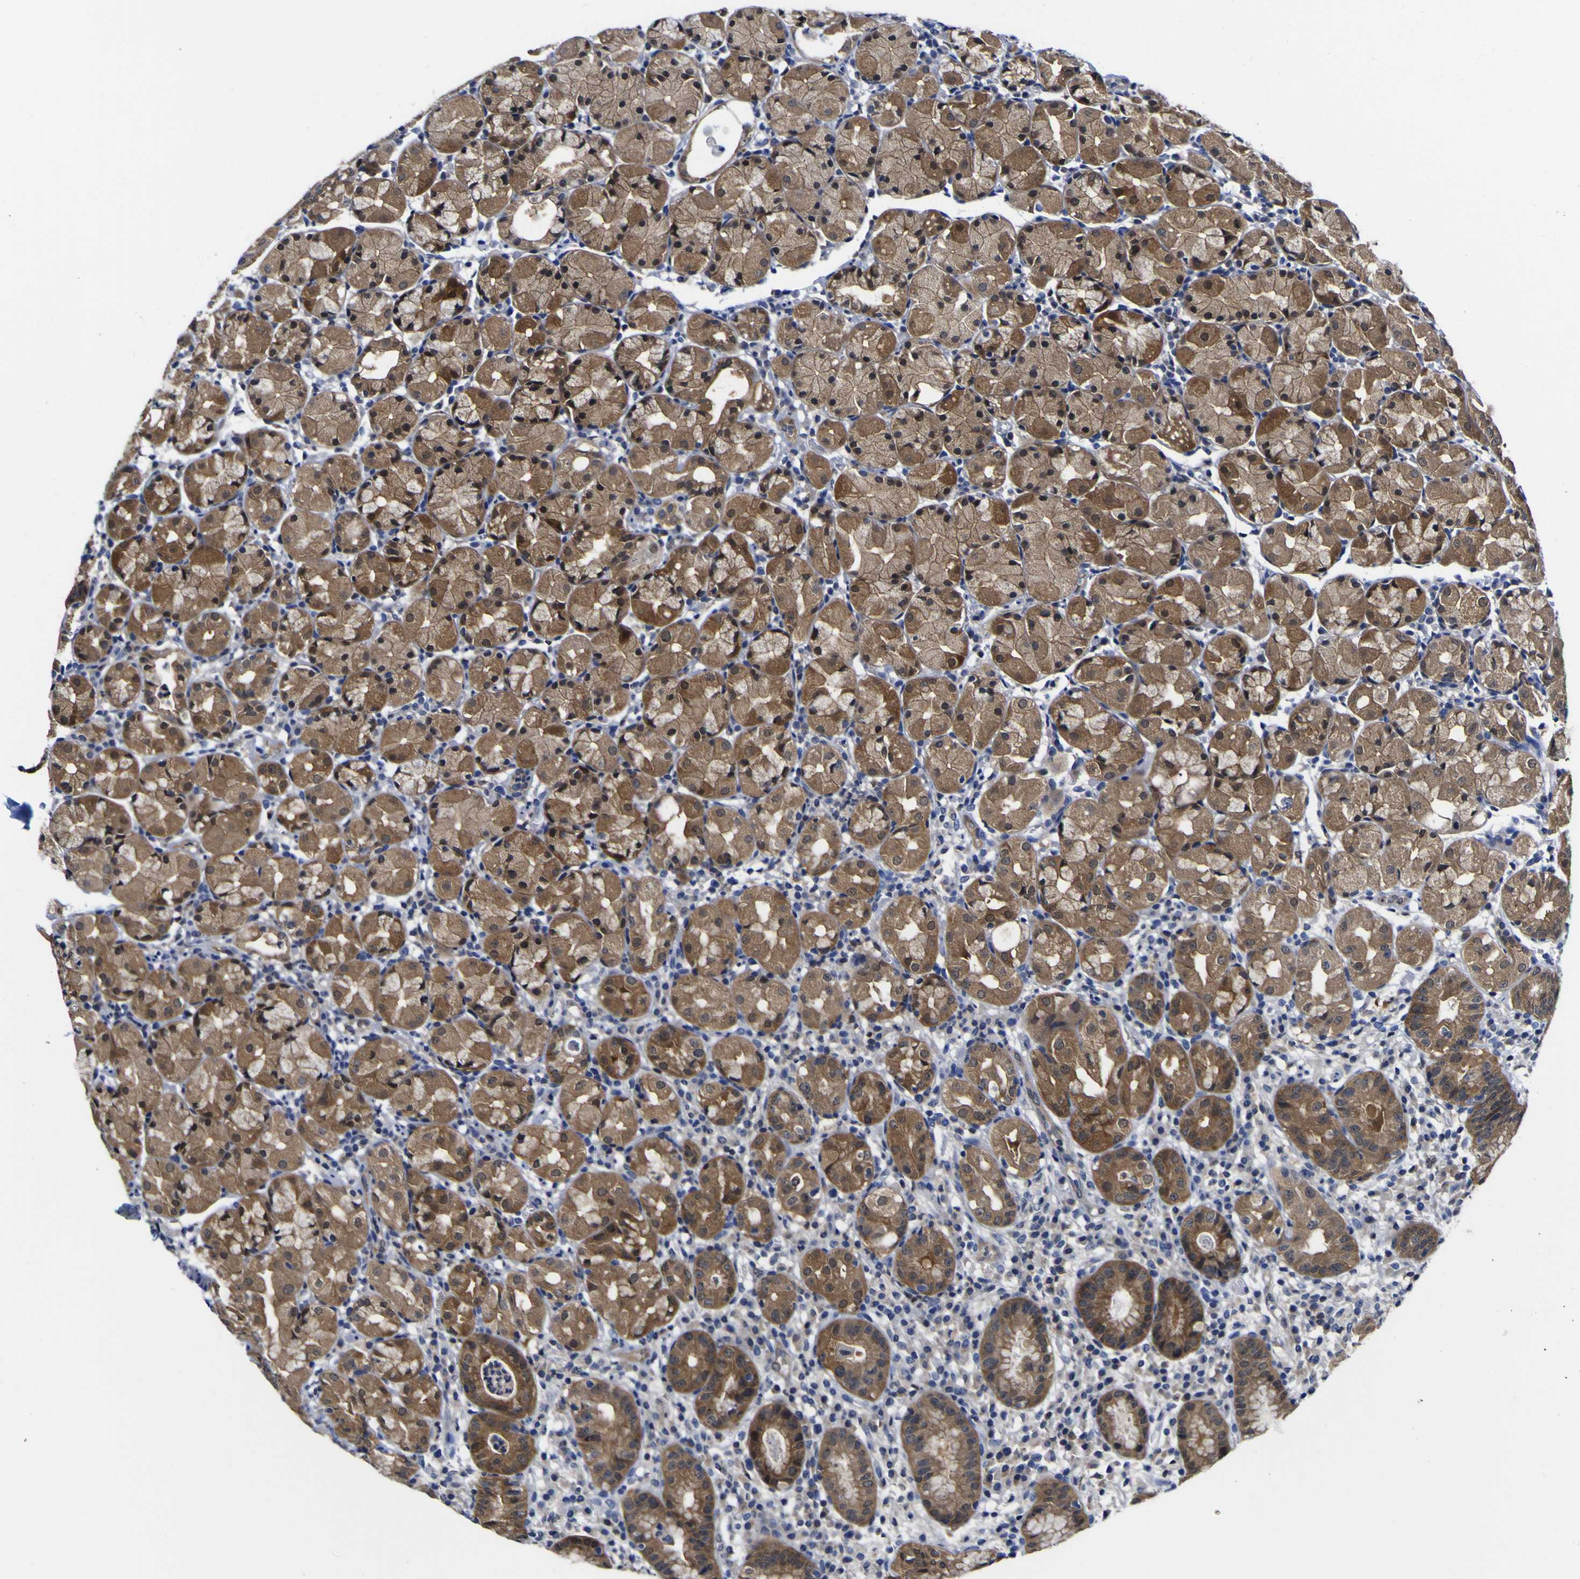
{"staining": {"intensity": "strong", "quantity": ">75%", "location": "cytoplasmic/membranous"}, "tissue": "stomach", "cell_type": "Glandular cells", "image_type": "normal", "snomed": [{"axis": "morphology", "description": "Normal tissue, NOS"}, {"axis": "topography", "description": "Stomach"}, {"axis": "topography", "description": "Stomach, lower"}], "caption": "DAB (3,3'-diaminobenzidine) immunohistochemical staining of benign human stomach displays strong cytoplasmic/membranous protein staining in about >75% of glandular cells. Ihc stains the protein of interest in brown and the nuclei are stained blue.", "gene": "CASP6", "patient": {"sex": "female", "age": 75}}